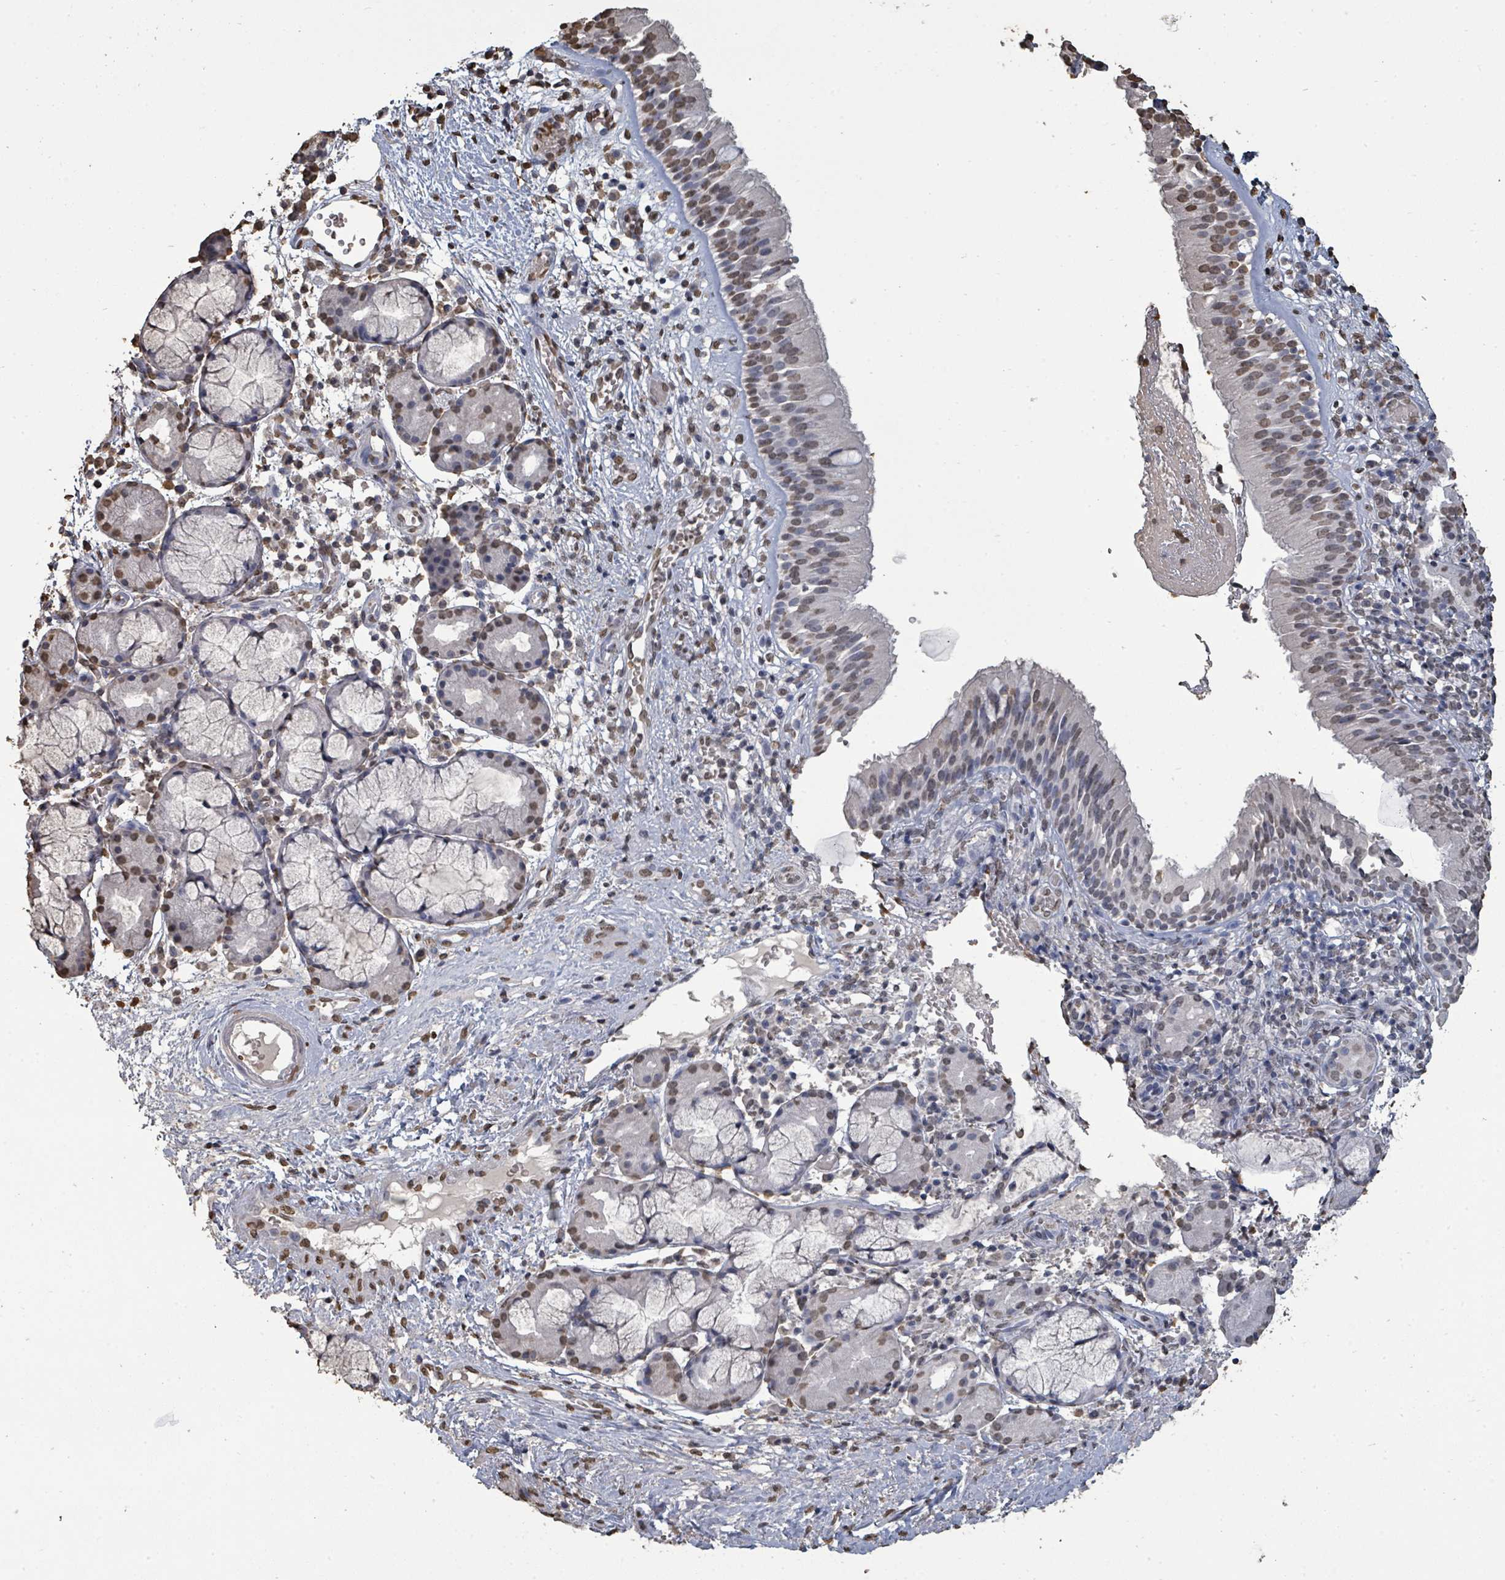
{"staining": {"intensity": "weak", "quantity": "25%-75%", "location": "nuclear"}, "tissue": "nasopharynx", "cell_type": "Respiratory epithelial cells", "image_type": "normal", "snomed": [{"axis": "morphology", "description": "Normal tissue, NOS"}, {"axis": "topography", "description": "Nasopharynx"}], "caption": "DAB (3,3'-diaminobenzidine) immunohistochemical staining of benign nasopharynx displays weak nuclear protein staining in approximately 25%-75% of respiratory epithelial cells.", "gene": "MRPS12", "patient": {"sex": "male", "age": 65}}